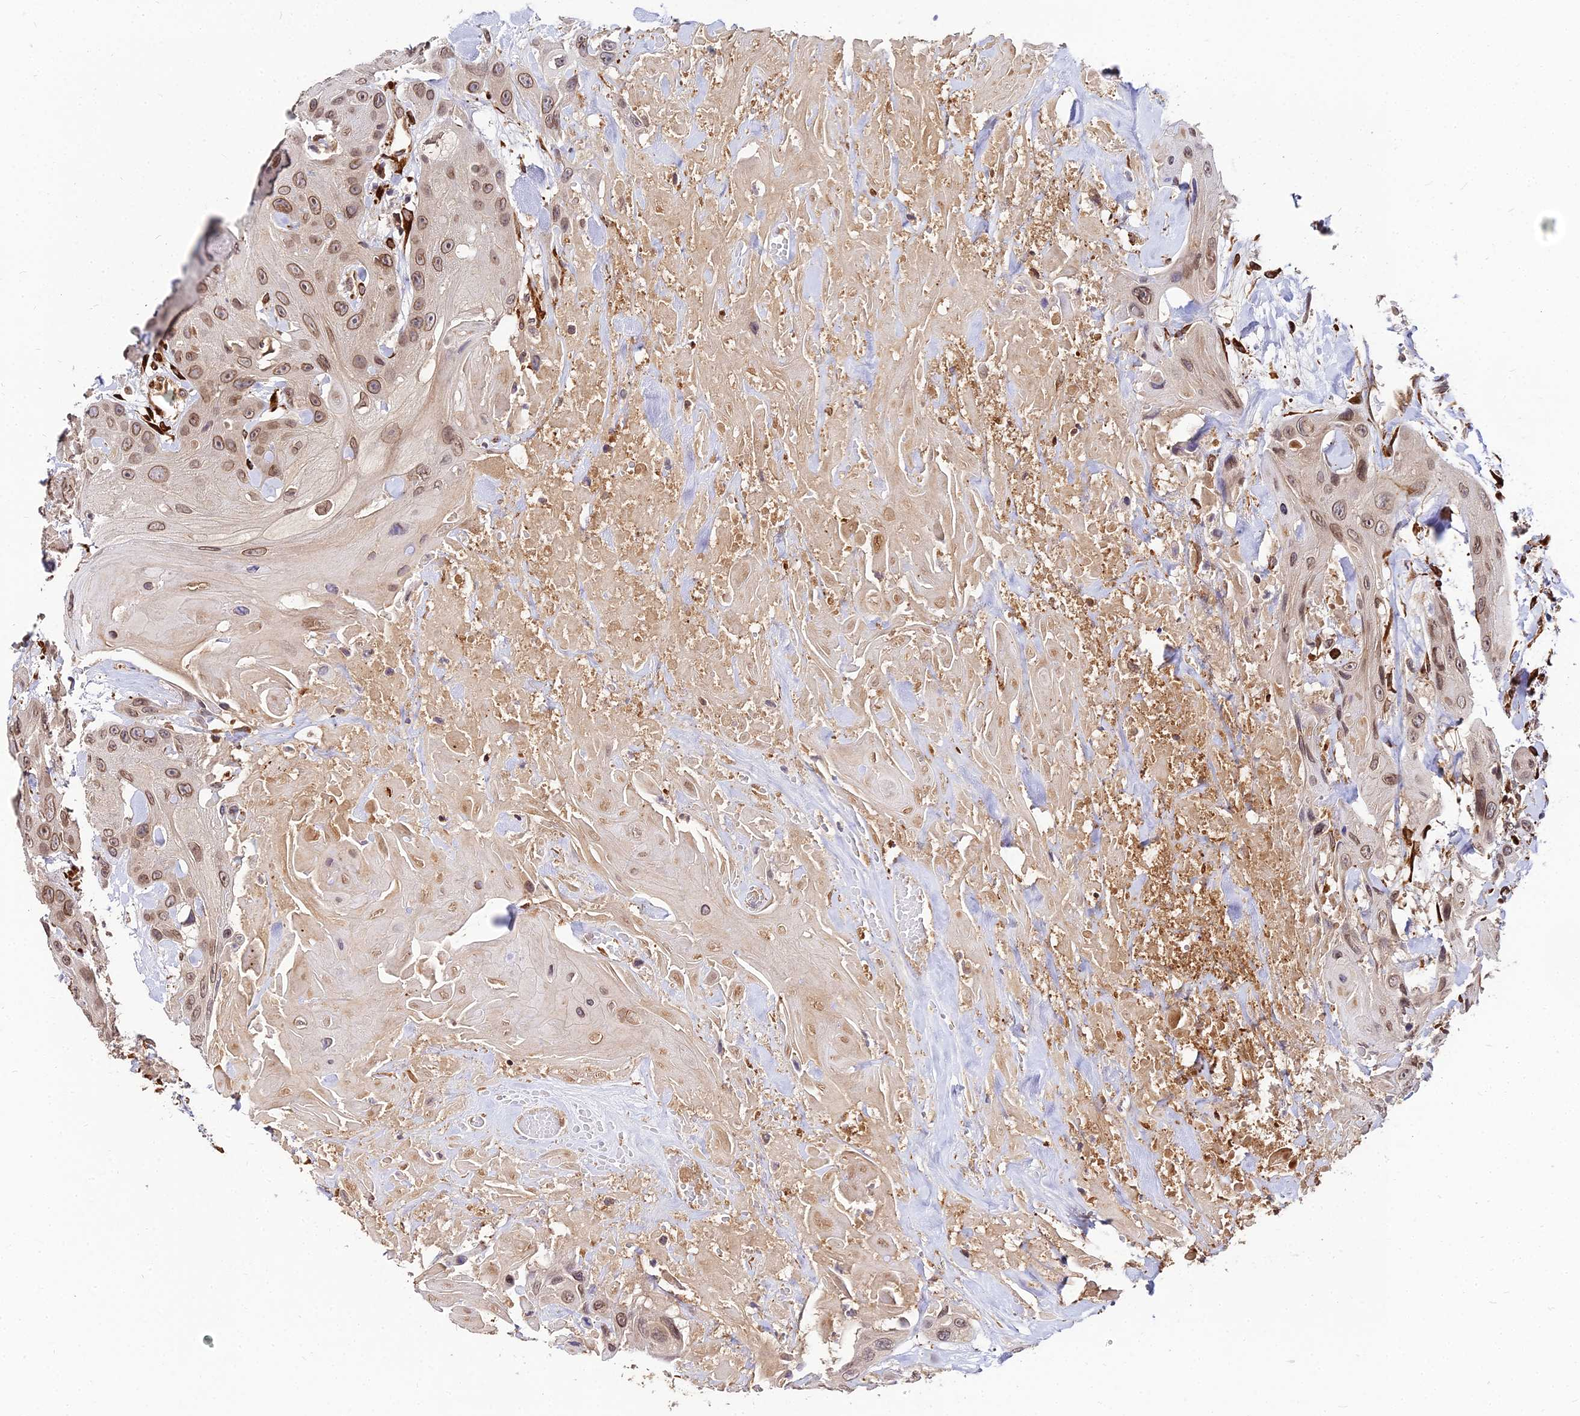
{"staining": {"intensity": "moderate", "quantity": ">75%", "location": "cytoplasmic/membranous,nuclear"}, "tissue": "head and neck cancer", "cell_type": "Tumor cells", "image_type": "cancer", "snomed": [{"axis": "morphology", "description": "Squamous cell carcinoma, NOS"}, {"axis": "topography", "description": "Head-Neck"}], "caption": "Tumor cells show moderate cytoplasmic/membranous and nuclear expression in about >75% of cells in head and neck squamous cell carcinoma.", "gene": "PDE4D", "patient": {"sex": "male", "age": 81}}